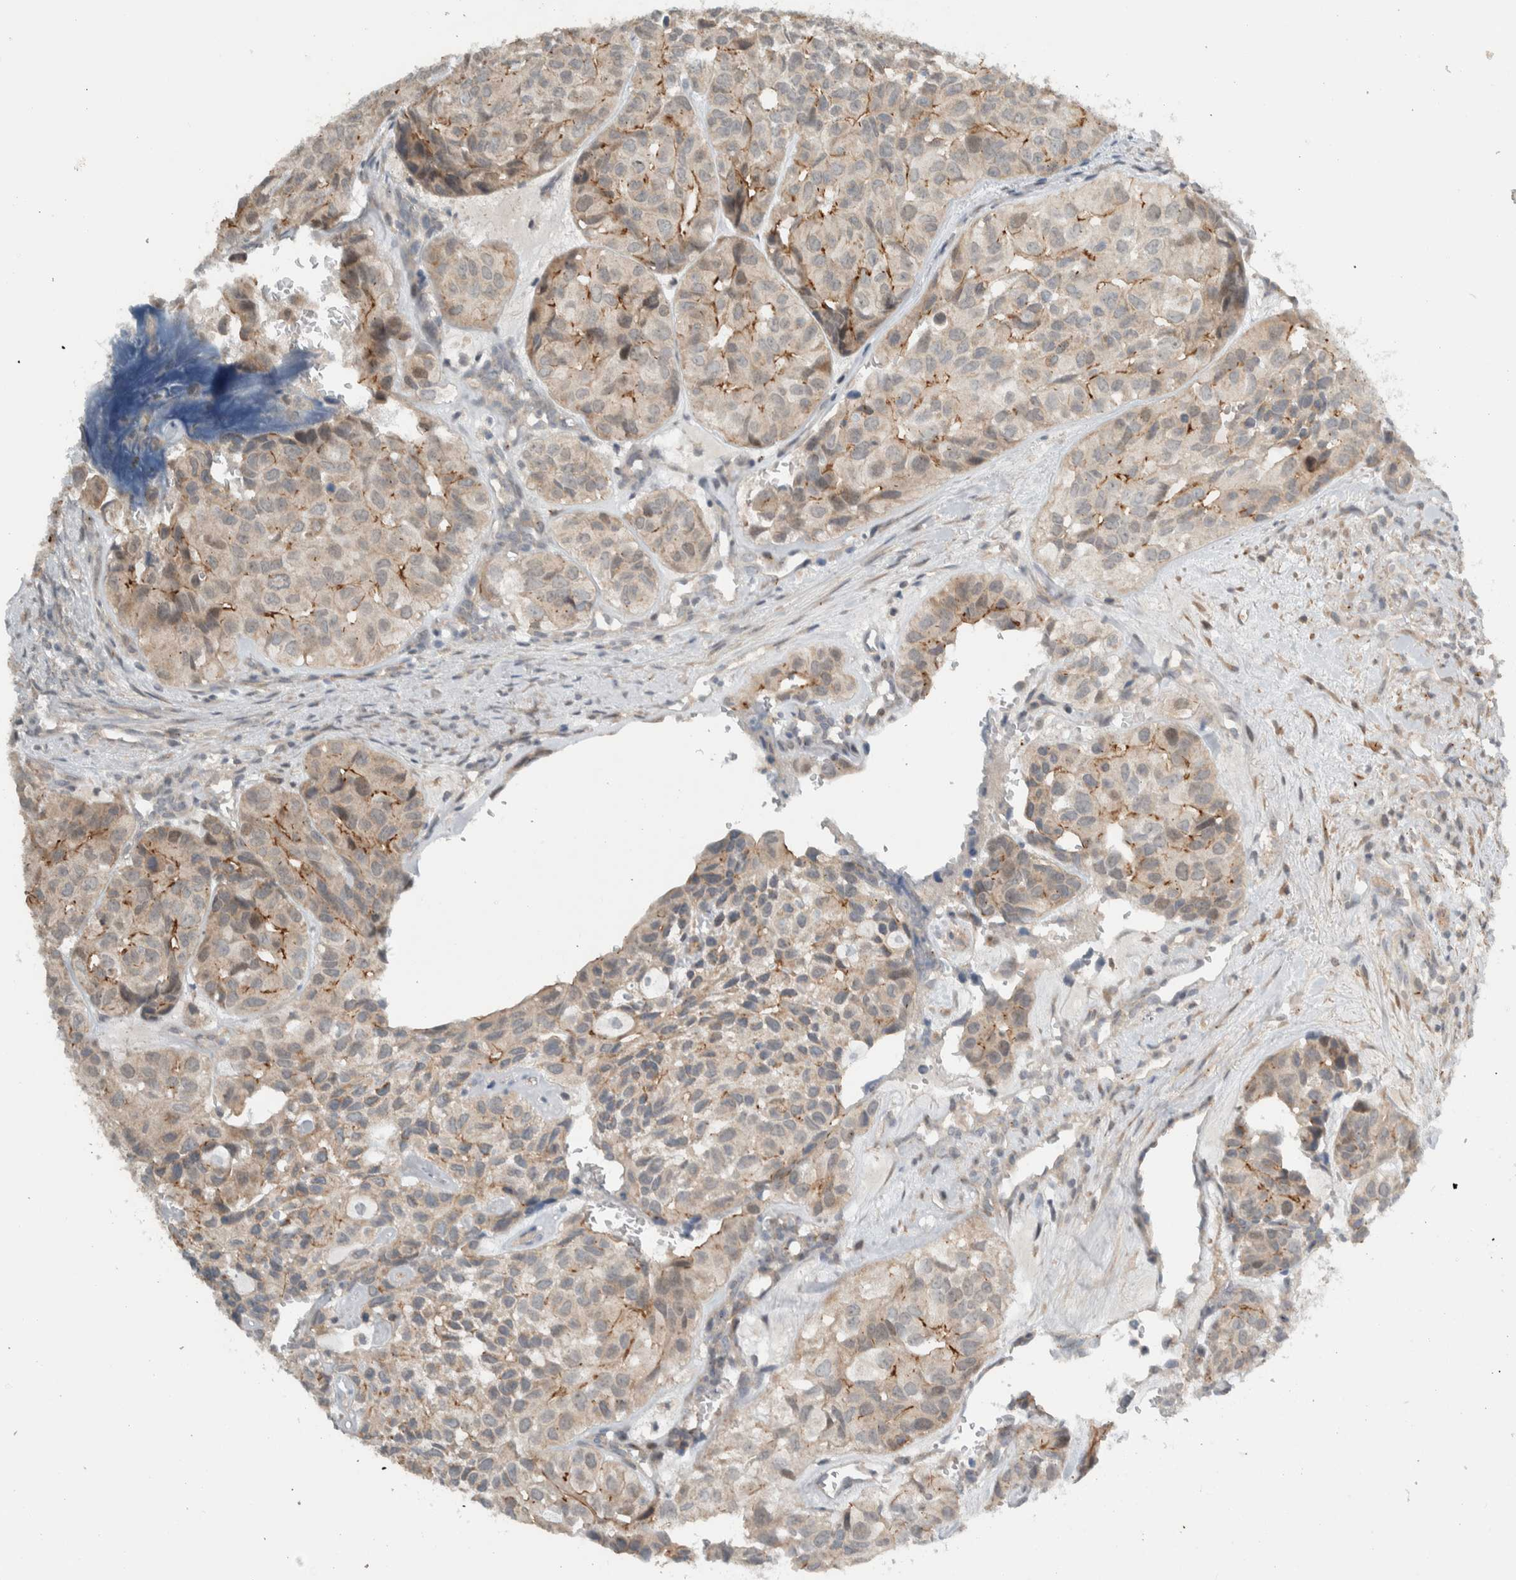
{"staining": {"intensity": "weak", "quantity": ">75%", "location": "cytoplasmic/membranous,nuclear"}, "tissue": "head and neck cancer", "cell_type": "Tumor cells", "image_type": "cancer", "snomed": [{"axis": "morphology", "description": "Adenocarcinoma, NOS"}, {"axis": "topography", "description": "Salivary gland, NOS"}, {"axis": "topography", "description": "Head-Neck"}], "caption": "Immunohistochemical staining of adenocarcinoma (head and neck) reveals low levels of weak cytoplasmic/membranous and nuclear protein staining in approximately >75% of tumor cells. (brown staining indicates protein expression, while blue staining denotes nuclei).", "gene": "MPRIP", "patient": {"sex": "female", "age": 76}}